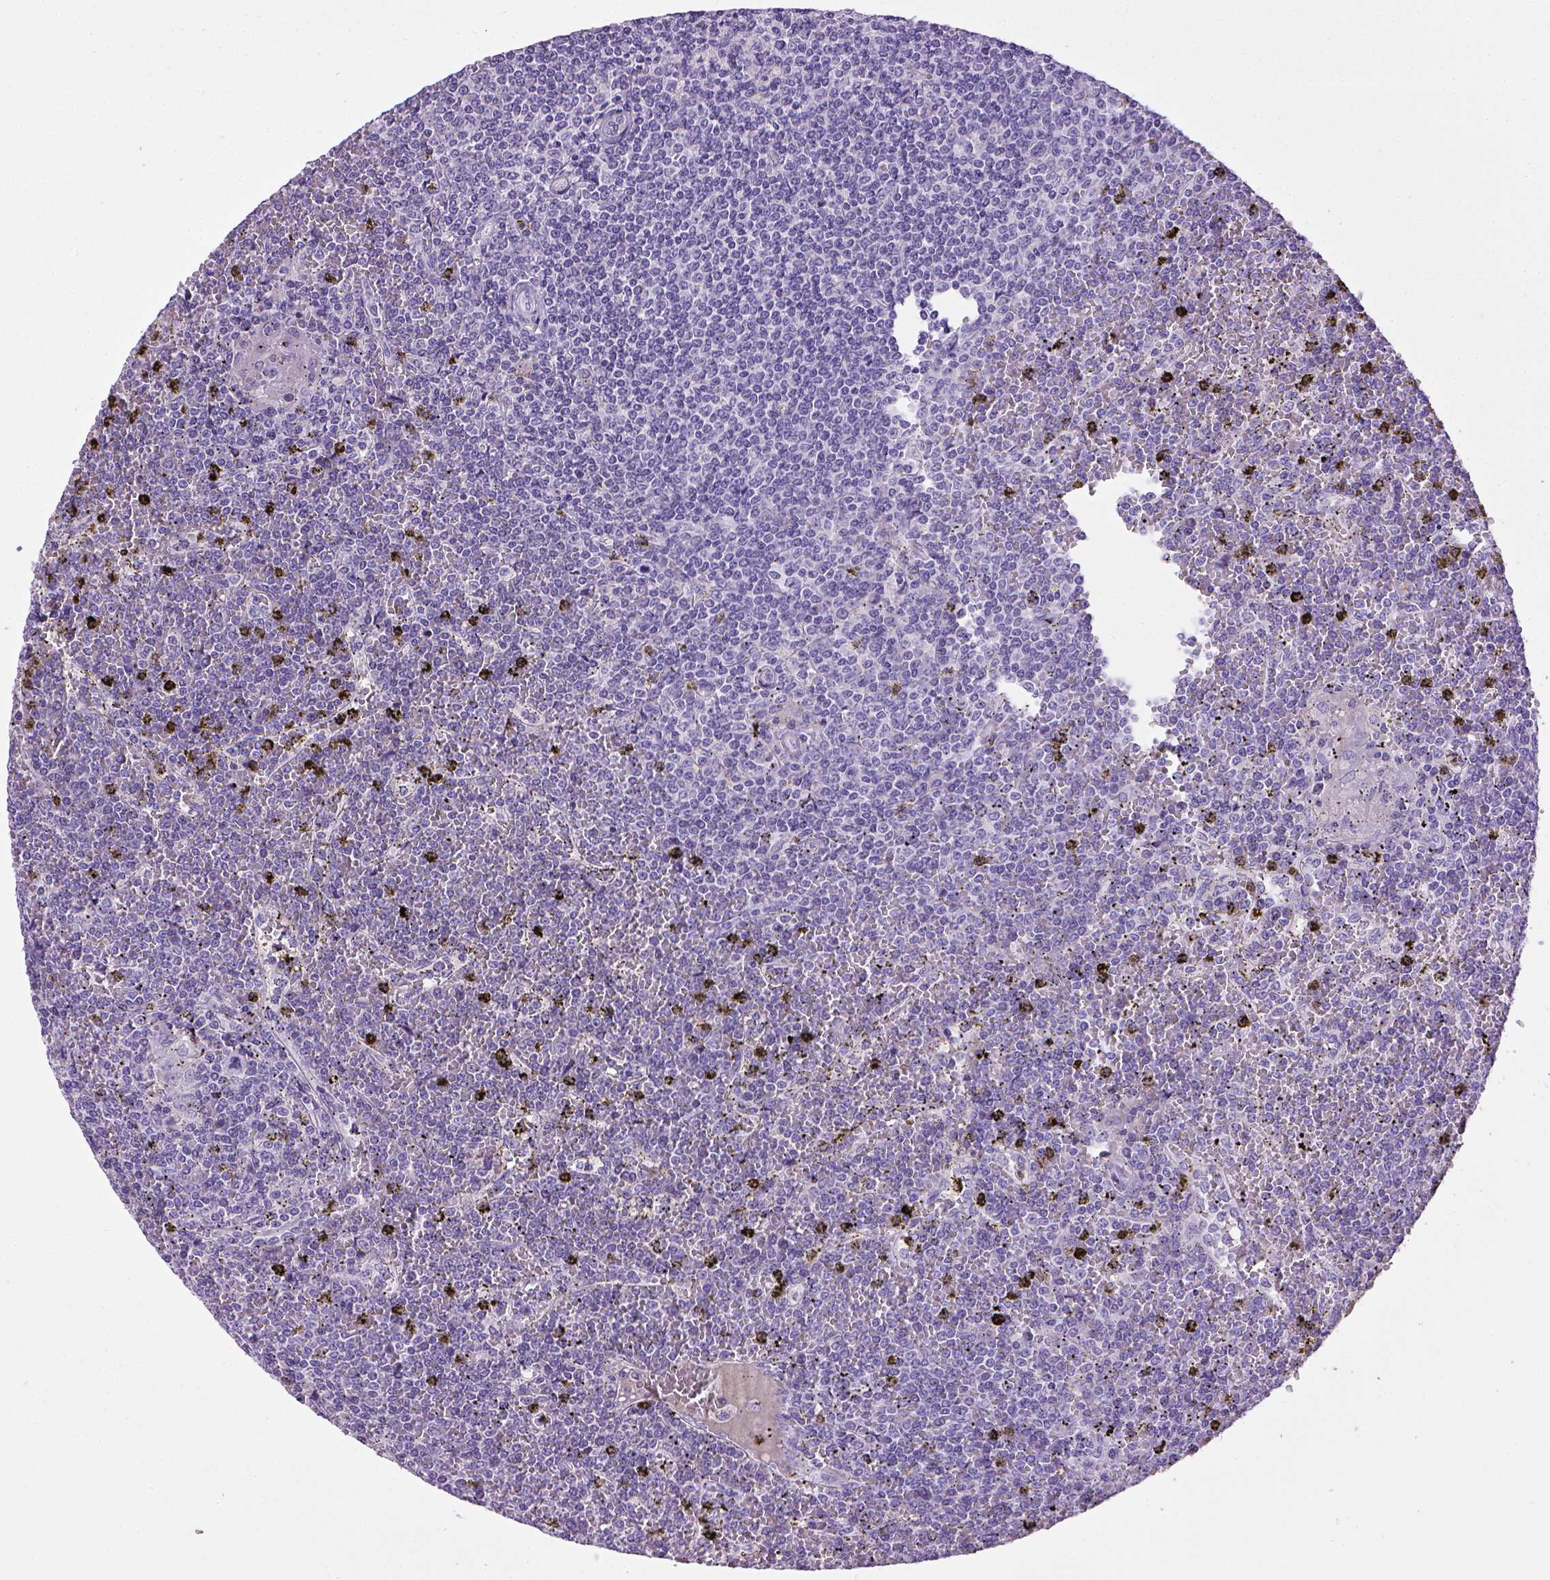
{"staining": {"intensity": "negative", "quantity": "none", "location": "none"}, "tissue": "lymphoma", "cell_type": "Tumor cells", "image_type": "cancer", "snomed": [{"axis": "morphology", "description": "Malignant lymphoma, non-Hodgkin's type, Low grade"}, {"axis": "topography", "description": "Spleen"}], "caption": "IHC of human lymphoma exhibits no positivity in tumor cells.", "gene": "CDH1", "patient": {"sex": "female", "age": 19}}